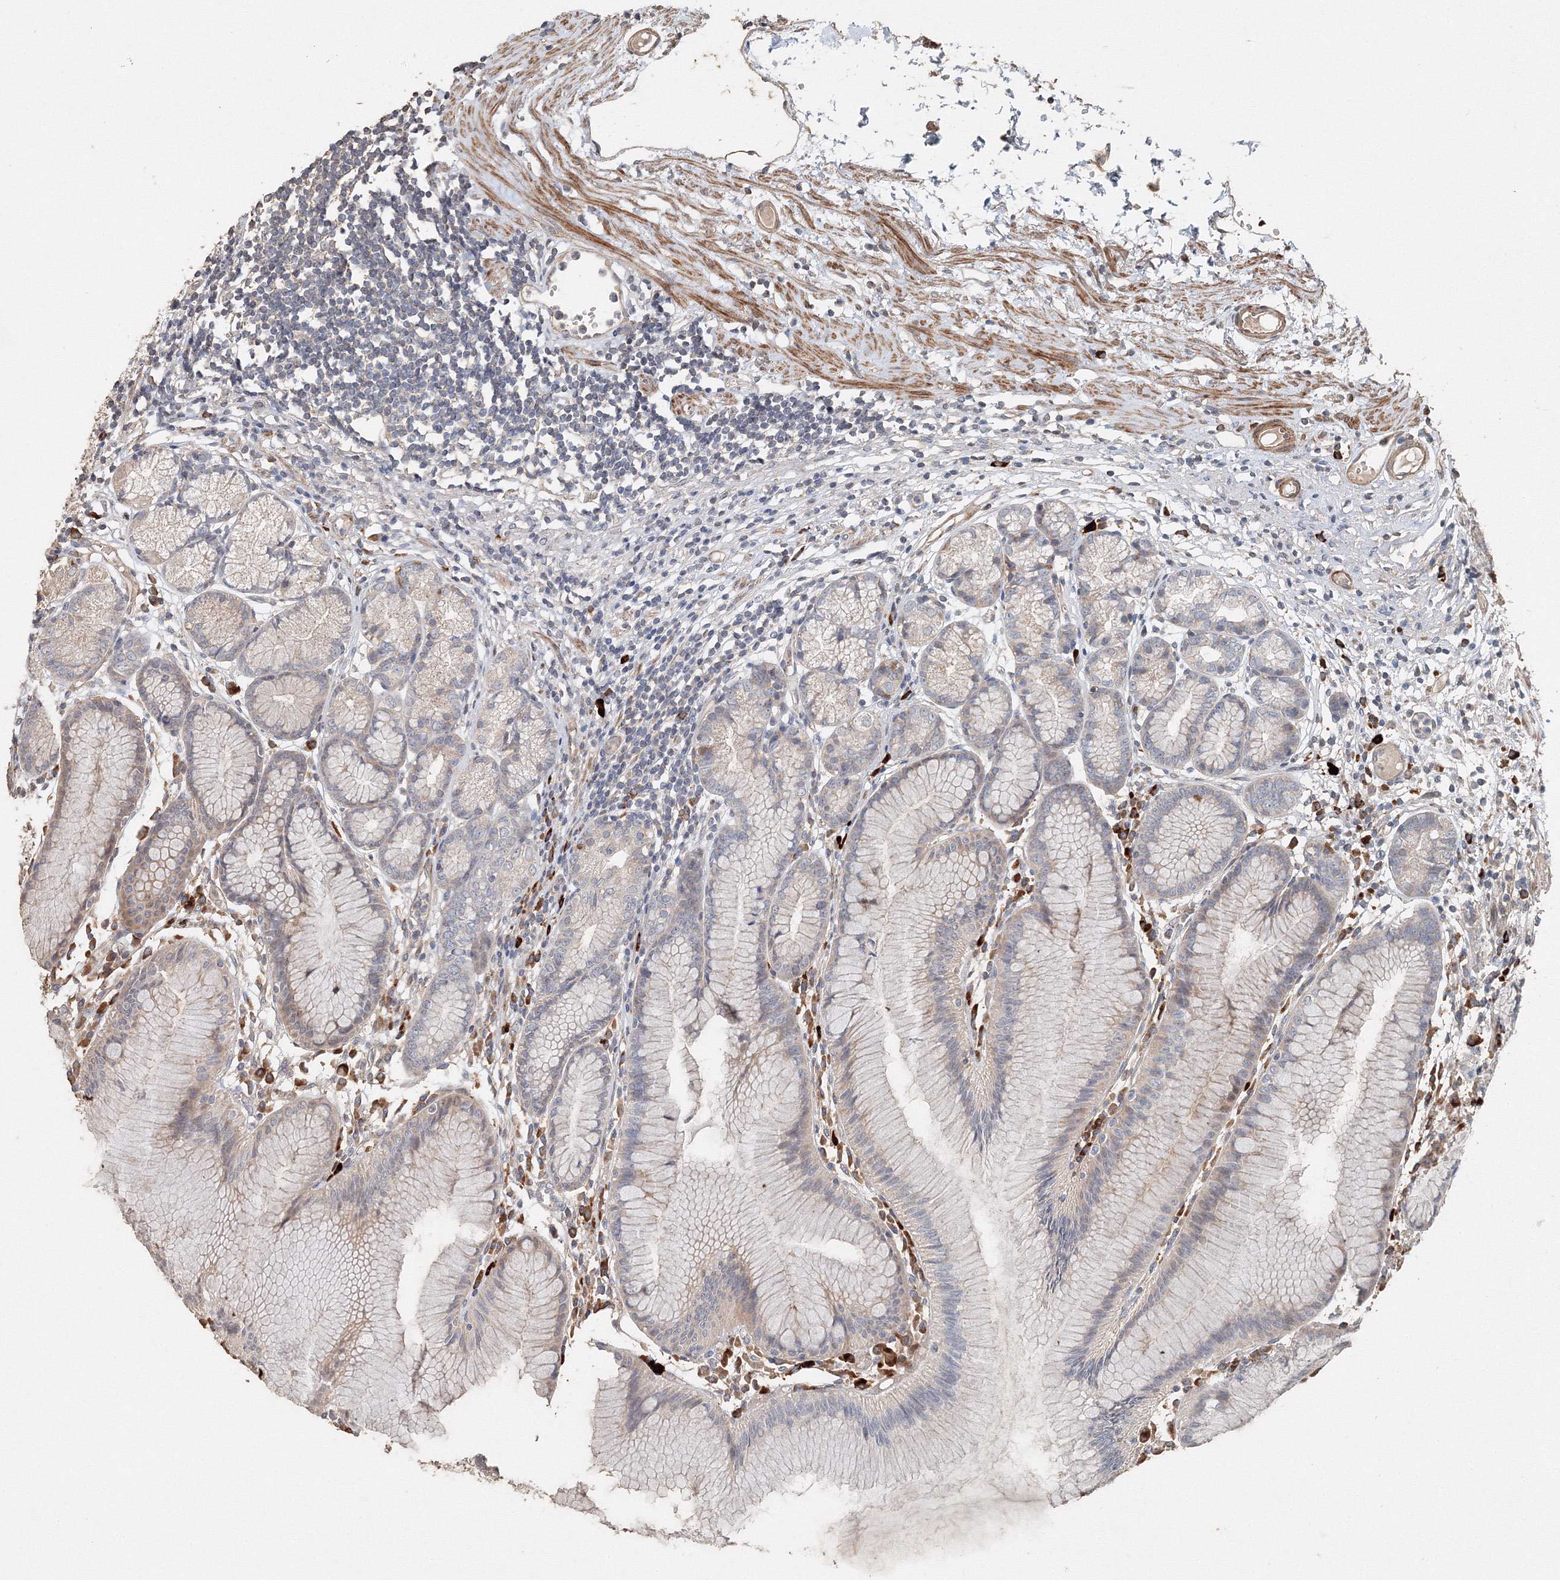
{"staining": {"intensity": "weak", "quantity": "<25%", "location": "cytoplasmic/membranous"}, "tissue": "stomach", "cell_type": "Glandular cells", "image_type": "normal", "snomed": [{"axis": "morphology", "description": "Normal tissue, NOS"}, {"axis": "topography", "description": "Stomach"}], "caption": "Immunohistochemical staining of benign human stomach demonstrates no significant positivity in glandular cells. (DAB (3,3'-diaminobenzidine) immunohistochemistry with hematoxylin counter stain).", "gene": "NALF2", "patient": {"sex": "female", "age": 57}}